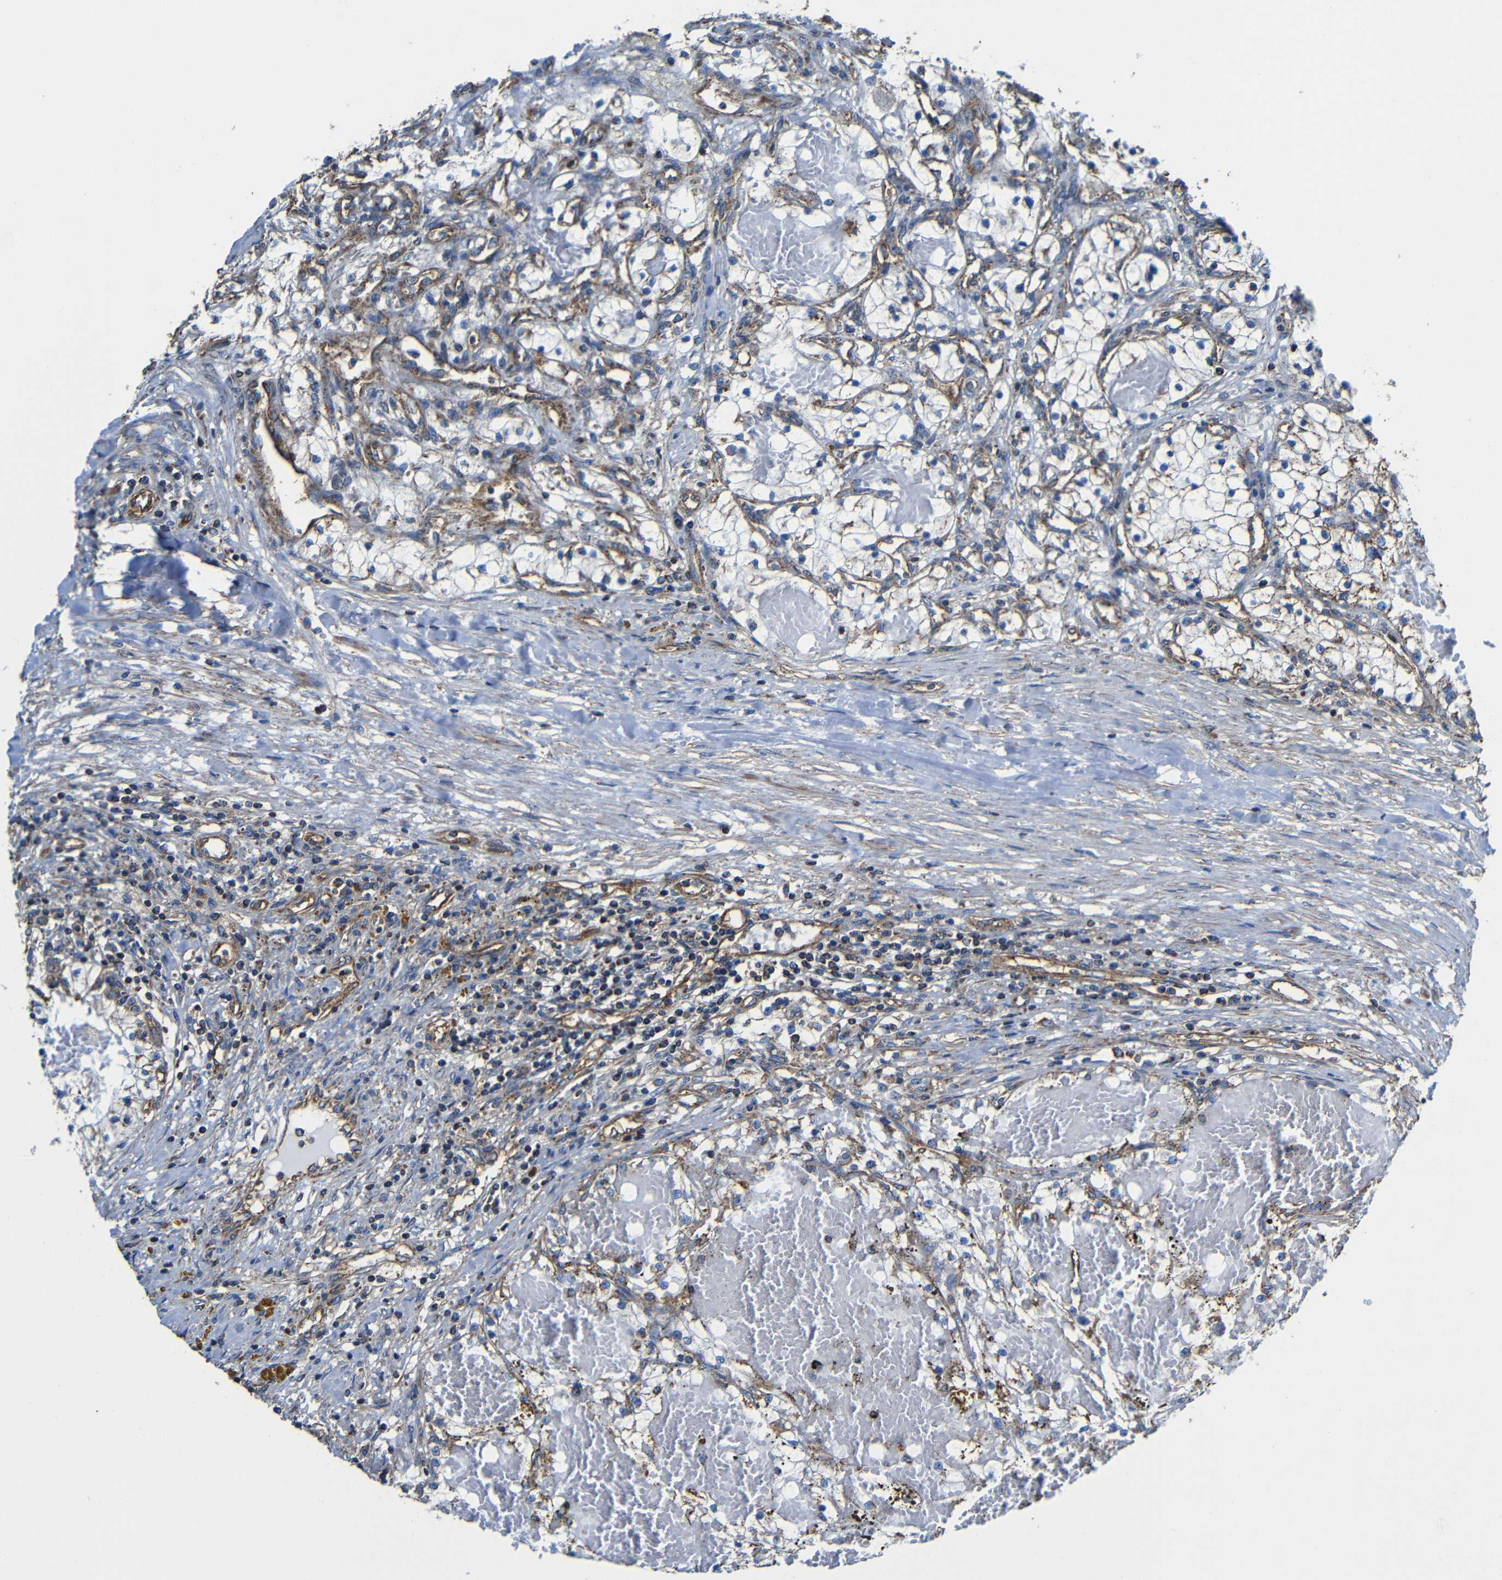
{"staining": {"intensity": "negative", "quantity": "none", "location": "none"}, "tissue": "renal cancer", "cell_type": "Tumor cells", "image_type": "cancer", "snomed": [{"axis": "morphology", "description": "Adenocarcinoma, NOS"}, {"axis": "topography", "description": "Kidney"}], "caption": "Immunohistochemistry histopathology image of neoplastic tissue: human adenocarcinoma (renal) stained with DAB demonstrates no significant protein expression in tumor cells.", "gene": "INTS6L", "patient": {"sex": "male", "age": 68}}